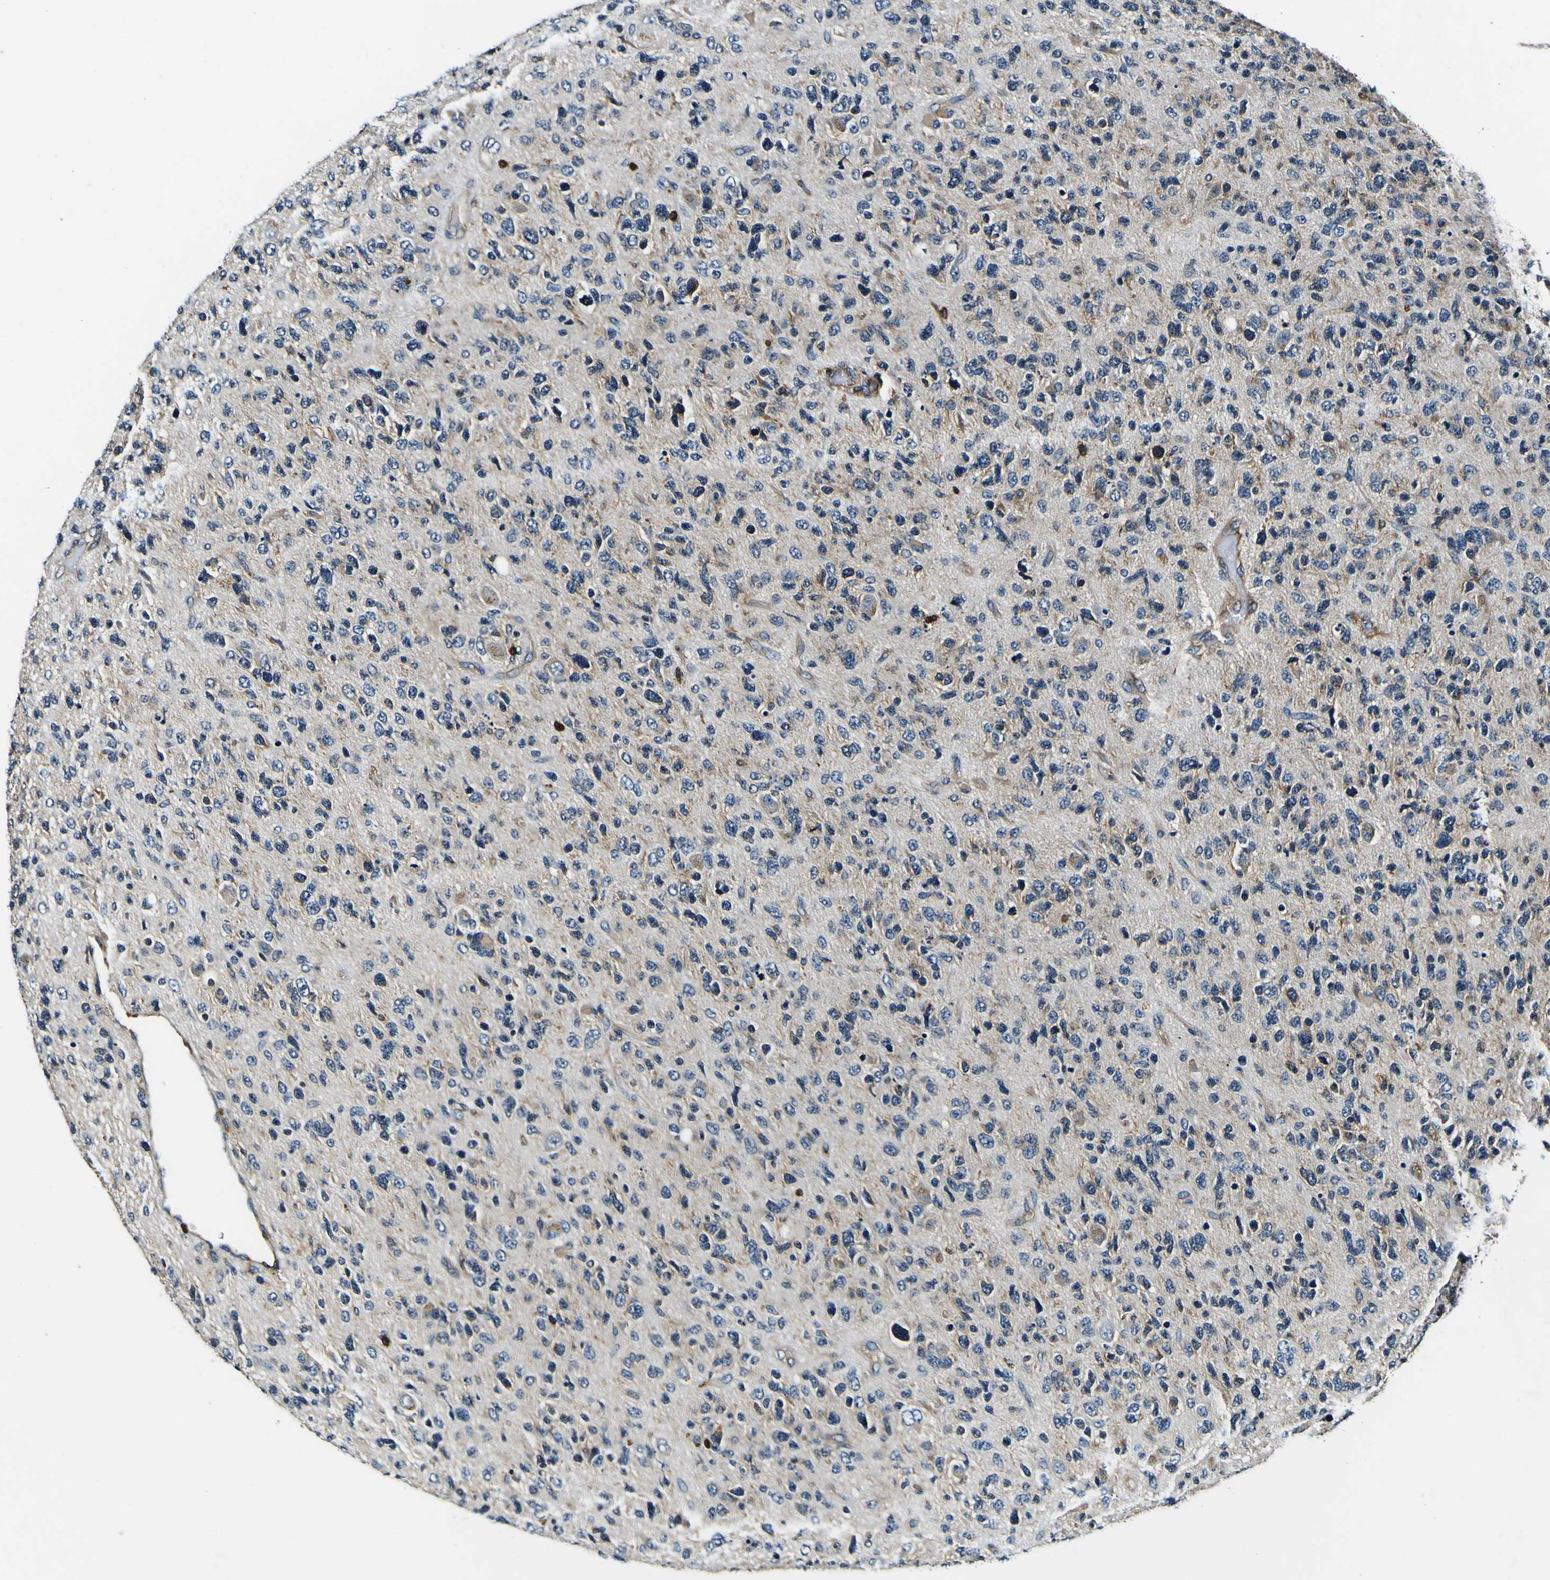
{"staining": {"intensity": "moderate", "quantity": "<25%", "location": "cytoplasmic/membranous"}, "tissue": "glioma", "cell_type": "Tumor cells", "image_type": "cancer", "snomed": [{"axis": "morphology", "description": "Glioma, malignant, High grade"}, {"axis": "topography", "description": "Brain"}], "caption": "Protein expression analysis of human malignant glioma (high-grade) reveals moderate cytoplasmic/membranous staining in about <25% of tumor cells.", "gene": "RHOT2", "patient": {"sex": "female", "age": 58}}